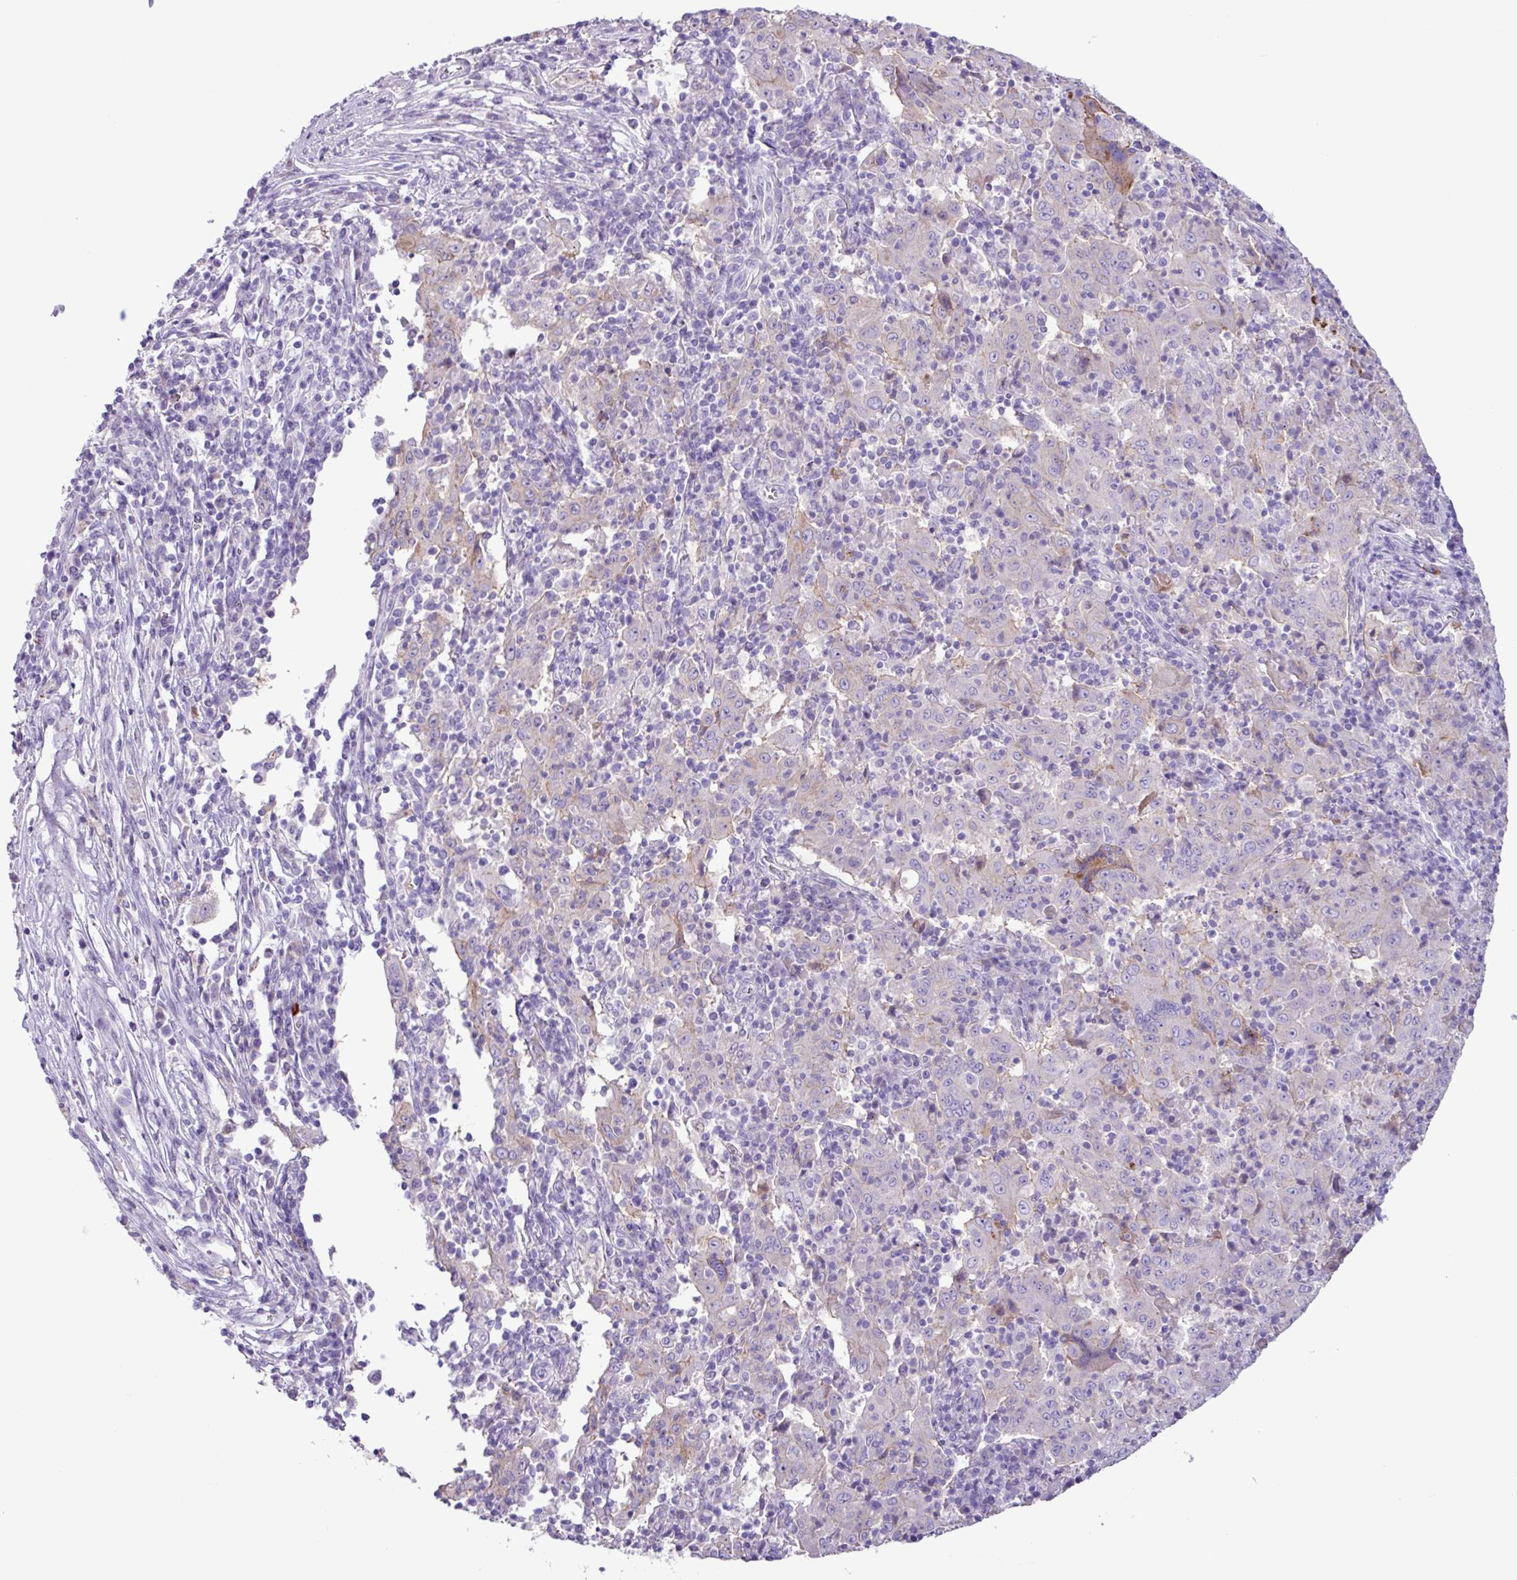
{"staining": {"intensity": "negative", "quantity": "none", "location": "none"}, "tissue": "pancreatic cancer", "cell_type": "Tumor cells", "image_type": "cancer", "snomed": [{"axis": "morphology", "description": "Adenocarcinoma, NOS"}, {"axis": "topography", "description": "Pancreas"}], "caption": "Immunohistochemistry of human adenocarcinoma (pancreatic) shows no expression in tumor cells.", "gene": "CYSTM1", "patient": {"sex": "male", "age": 63}}